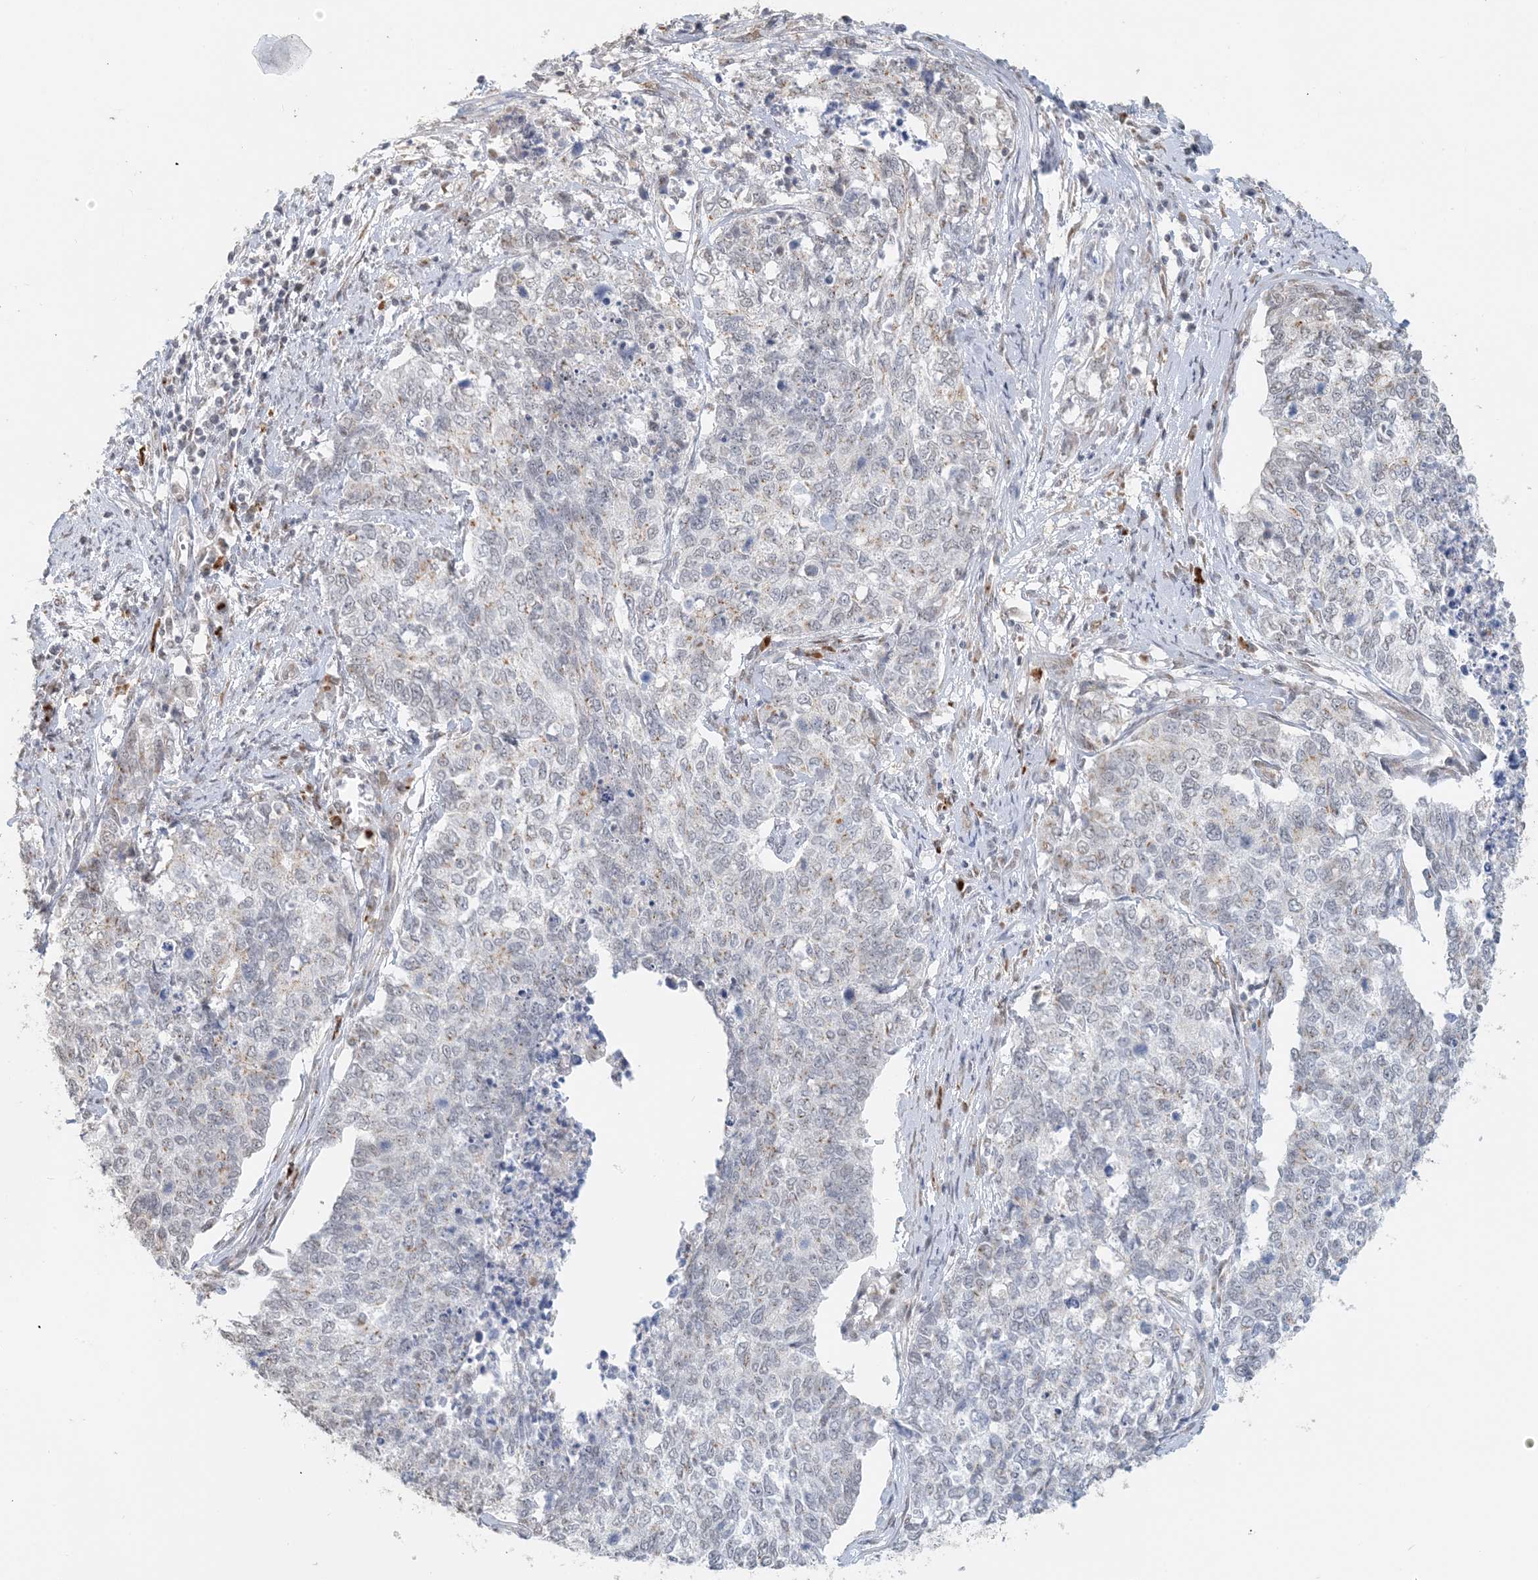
{"staining": {"intensity": "negative", "quantity": "none", "location": "none"}, "tissue": "cervical cancer", "cell_type": "Tumor cells", "image_type": "cancer", "snomed": [{"axis": "morphology", "description": "Squamous cell carcinoma, NOS"}, {"axis": "topography", "description": "Cervix"}], "caption": "Cervical cancer (squamous cell carcinoma) was stained to show a protein in brown. There is no significant expression in tumor cells.", "gene": "ZCCHC4", "patient": {"sex": "female", "age": 63}}